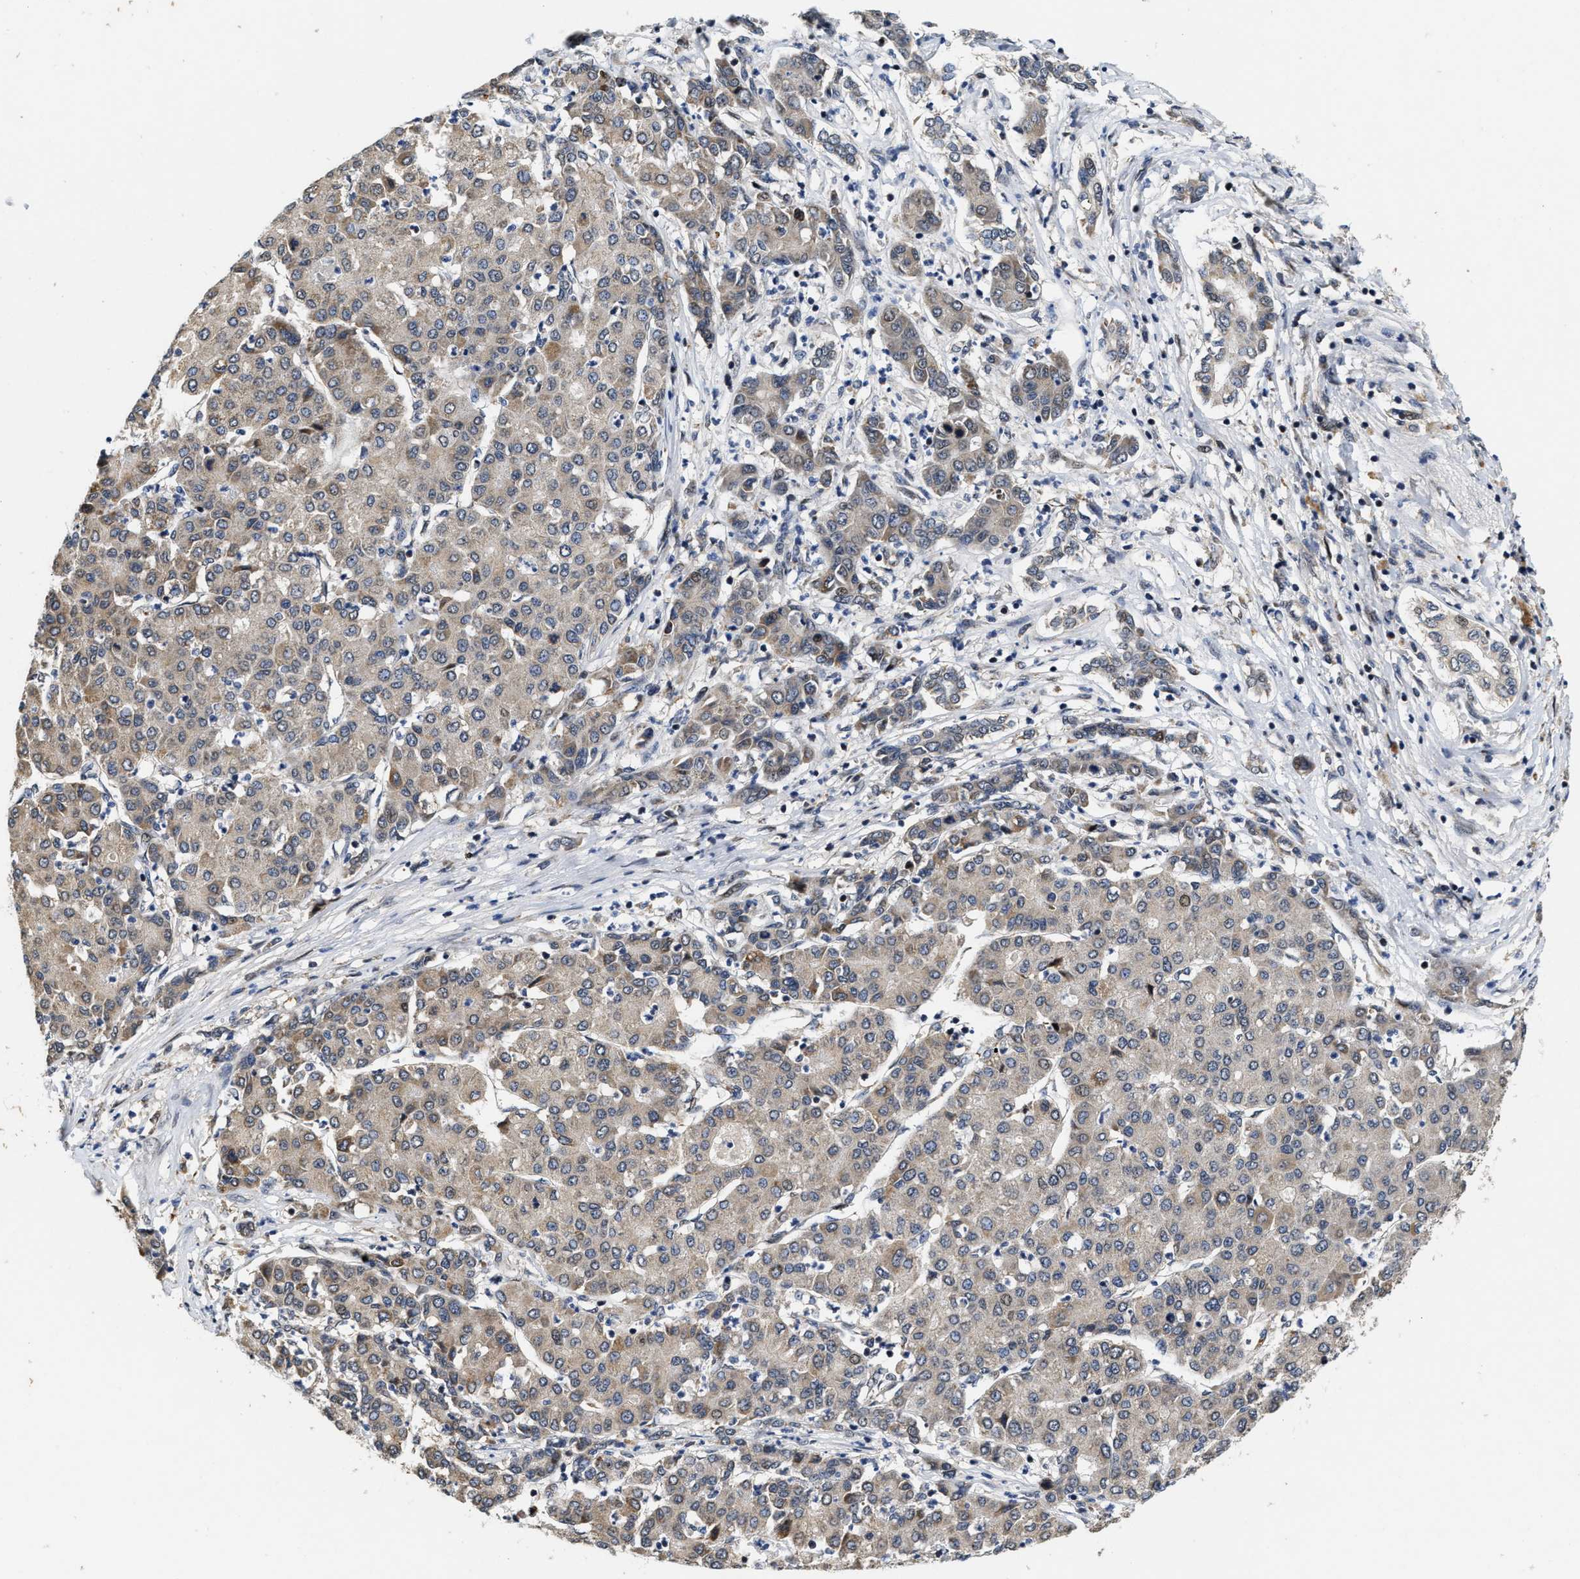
{"staining": {"intensity": "weak", "quantity": "25%-75%", "location": "cytoplasmic/membranous"}, "tissue": "liver cancer", "cell_type": "Tumor cells", "image_type": "cancer", "snomed": [{"axis": "morphology", "description": "Carcinoma, Hepatocellular, NOS"}, {"axis": "topography", "description": "Liver"}], "caption": "Immunohistochemistry (IHC) (DAB) staining of human liver hepatocellular carcinoma reveals weak cytoplasmic/membranous protein expression in about 25%-75% of tumor cells.", "gene": "SCYL2", "patient": {"sex": "male", "age": 65}}